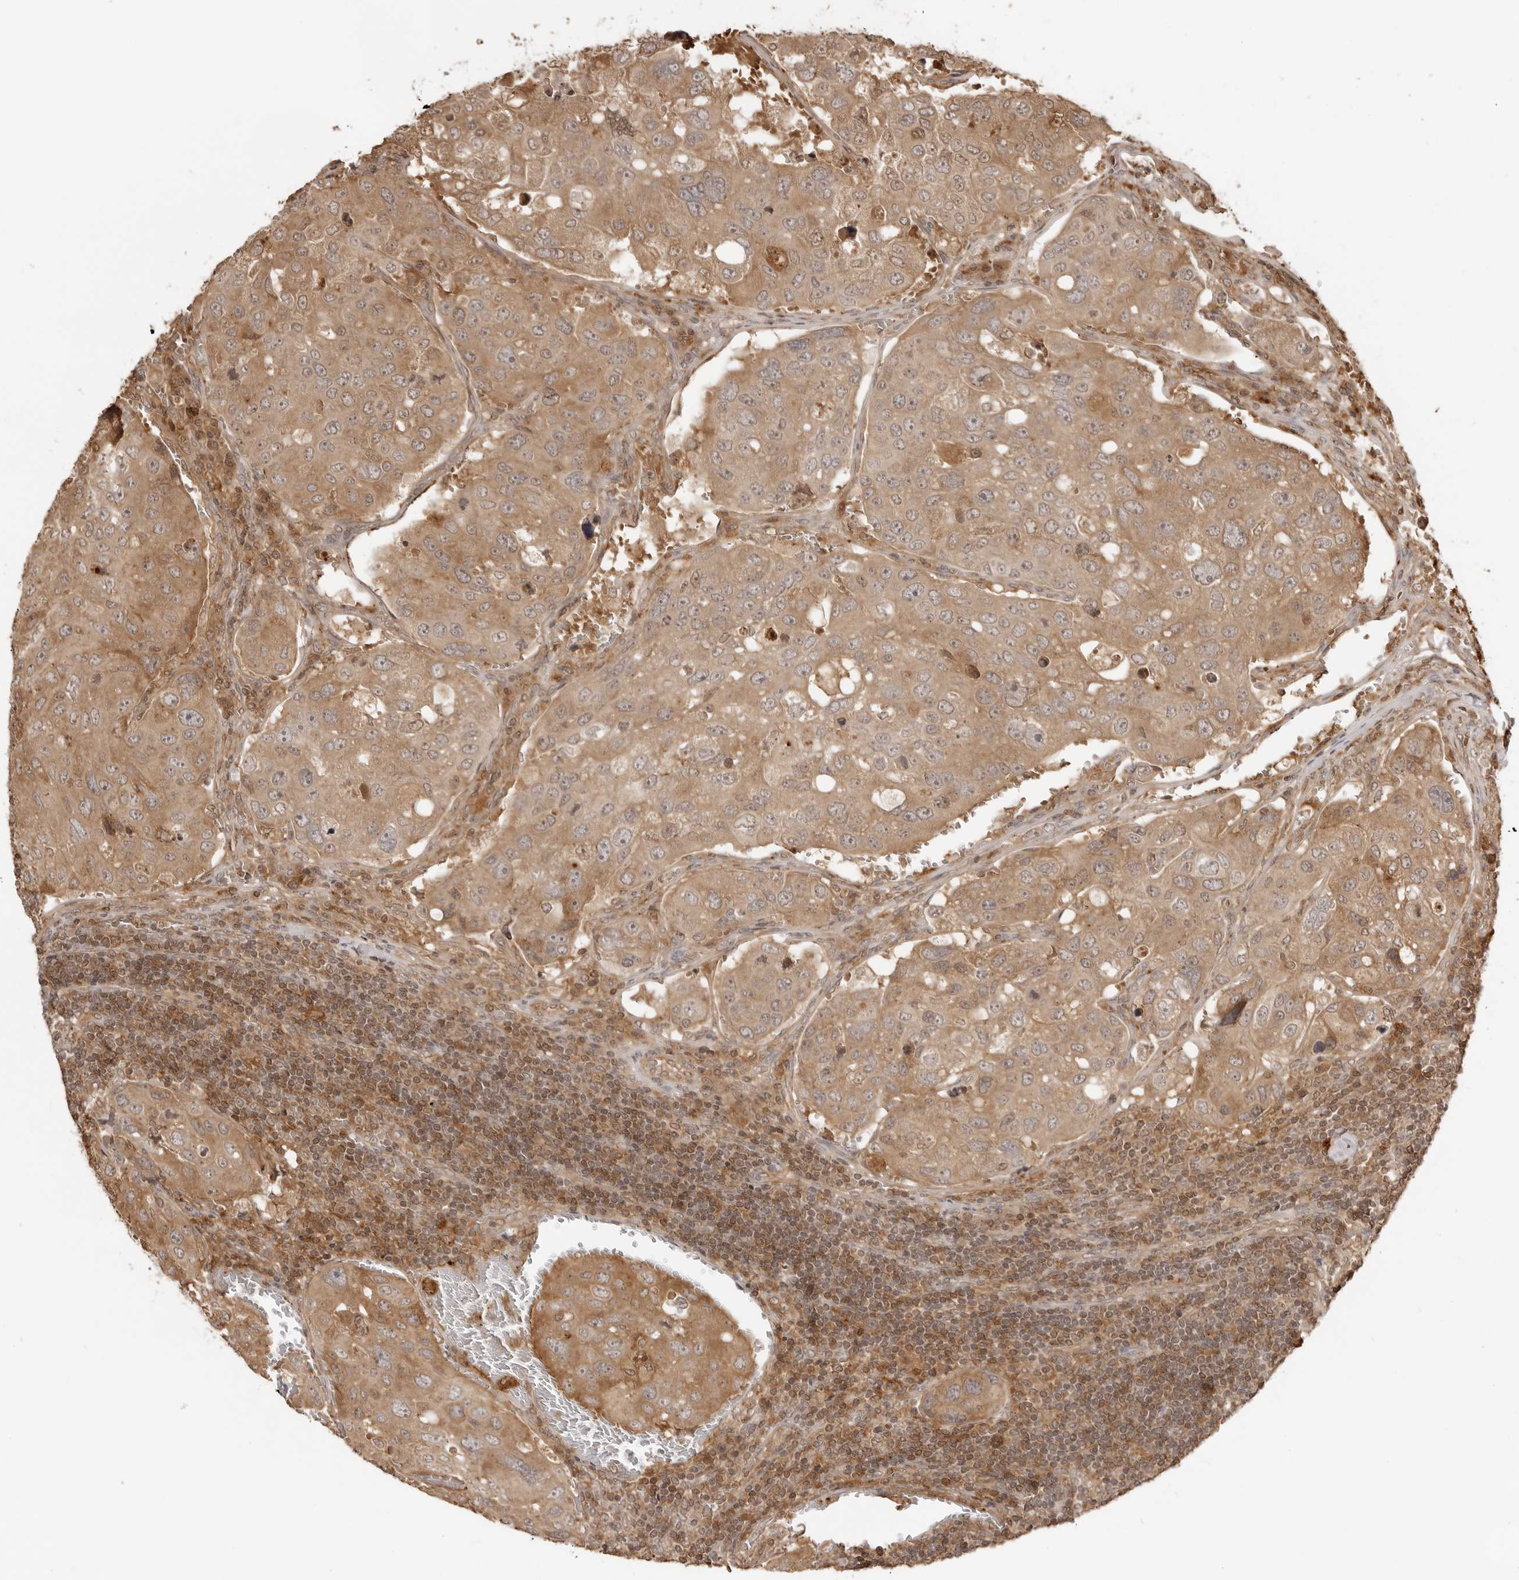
{"staining": {"intensity": "moderate", "quantity": ">75%", "location": "cytoplasmic/membranous"}, "tissue": "urothelial cancer", "cell_type": "Tumor cells", "image_type": "cancer", "snomed": [{"axis": "morphology", "description": "Urothelial carcinoma, High grade"}, {"axis": "topography", "description": "Lymph node"}, {"axis": "topography", "description": "Urinary bladder"}], "caption": "A photomicrograph of human high-grade urothelial carcinoma stained for a protein reveals moderate cytoplasmic/membranous brown staining in tumor cells. The staining was performed using DAB (3,3'-diaminobenzidine), with brown indicating positive protein expression. Nuclei are stained blue with hematoxylin.", "gene": "IKBKE", "patient": {"sex": "male", "age": 51}}